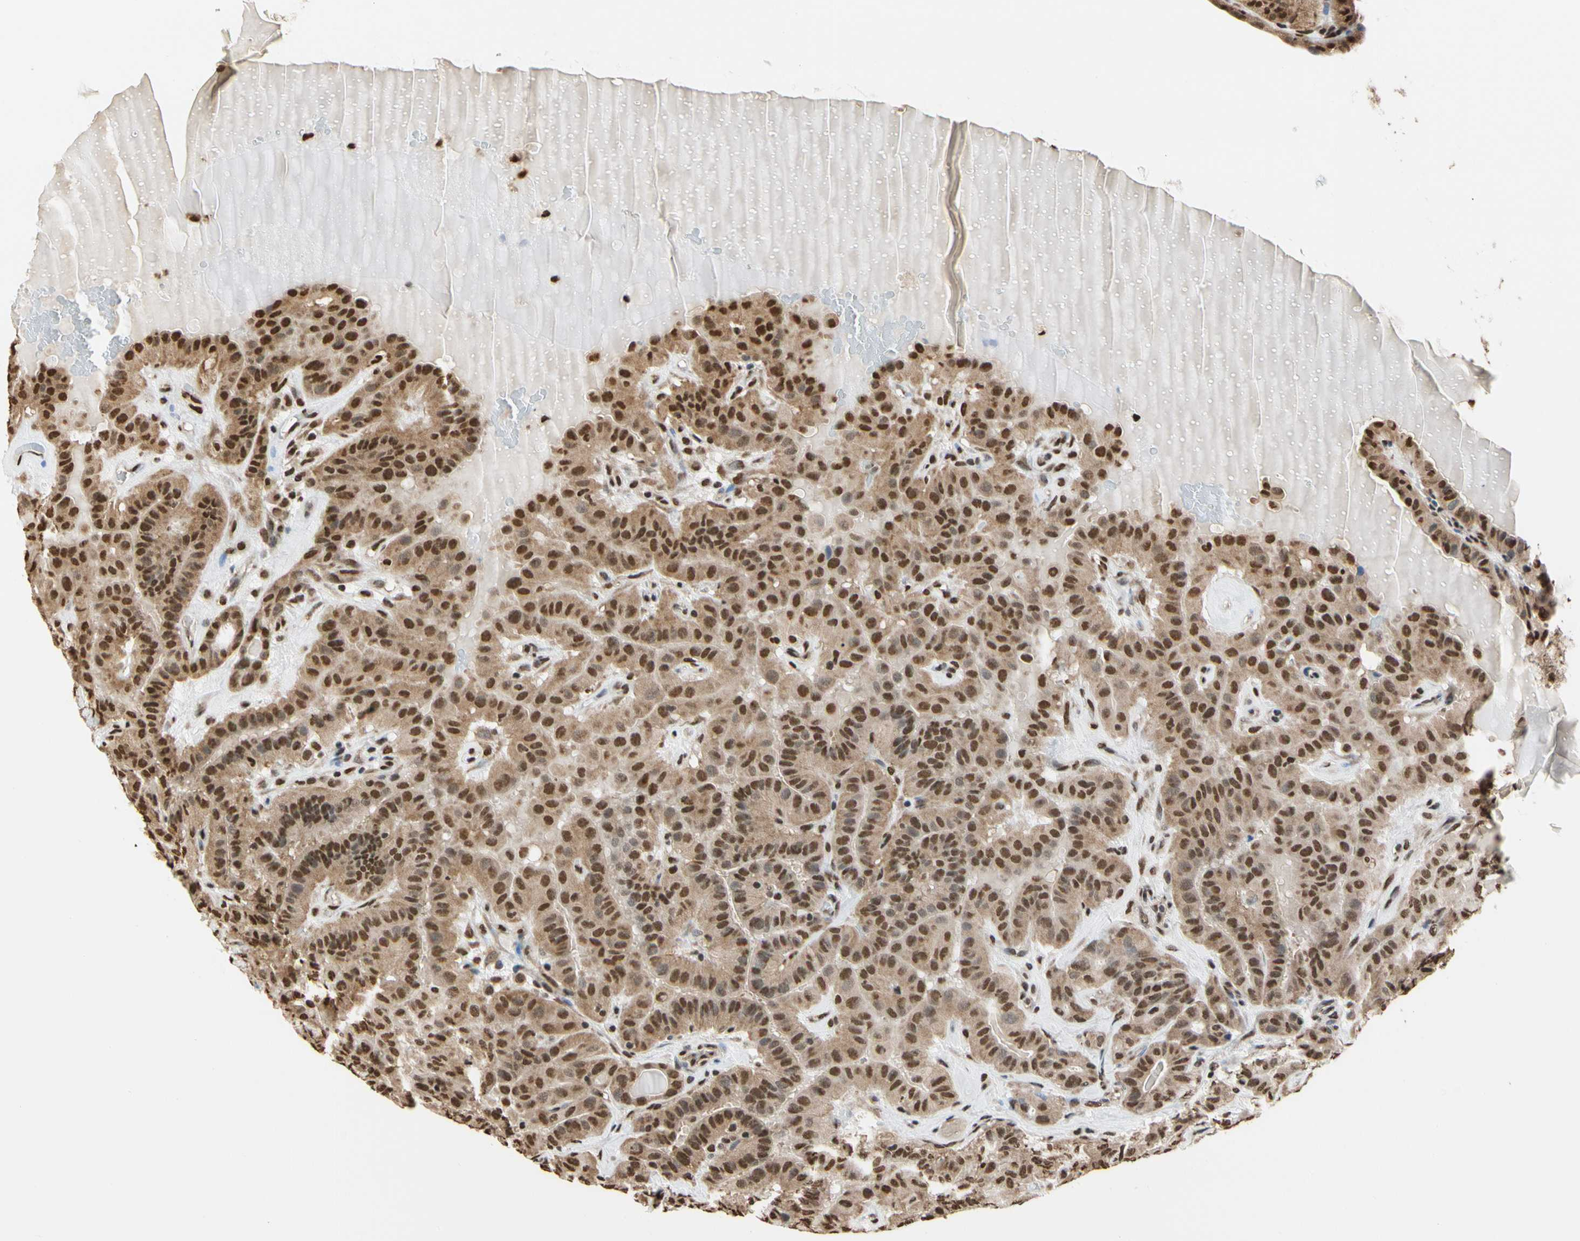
{"staining": {"intensity": "strong", "quantity": ">75%", "location": "cytoplasmic/membranous,nuclear"}, "tissue": "thyroid cancer", "cell_type": "Tumor cells", "image_type": "cancer", "snomed": [{"axis": "morphology", "description": "Papillary adenocarcinoma, NOS"}, {"axis": "topography", "description": "Thyroid gland"}], "caption": "DAB immunohistochemical staining of human thyroid cancer (papillary adenocarcinoma) reveals strong cytoplasmic/membranous and nuclear protein positivity in about >75% of tumor cells.", "gene": "HNRNPK", "patient": {"sex": "male", "age": 77}}